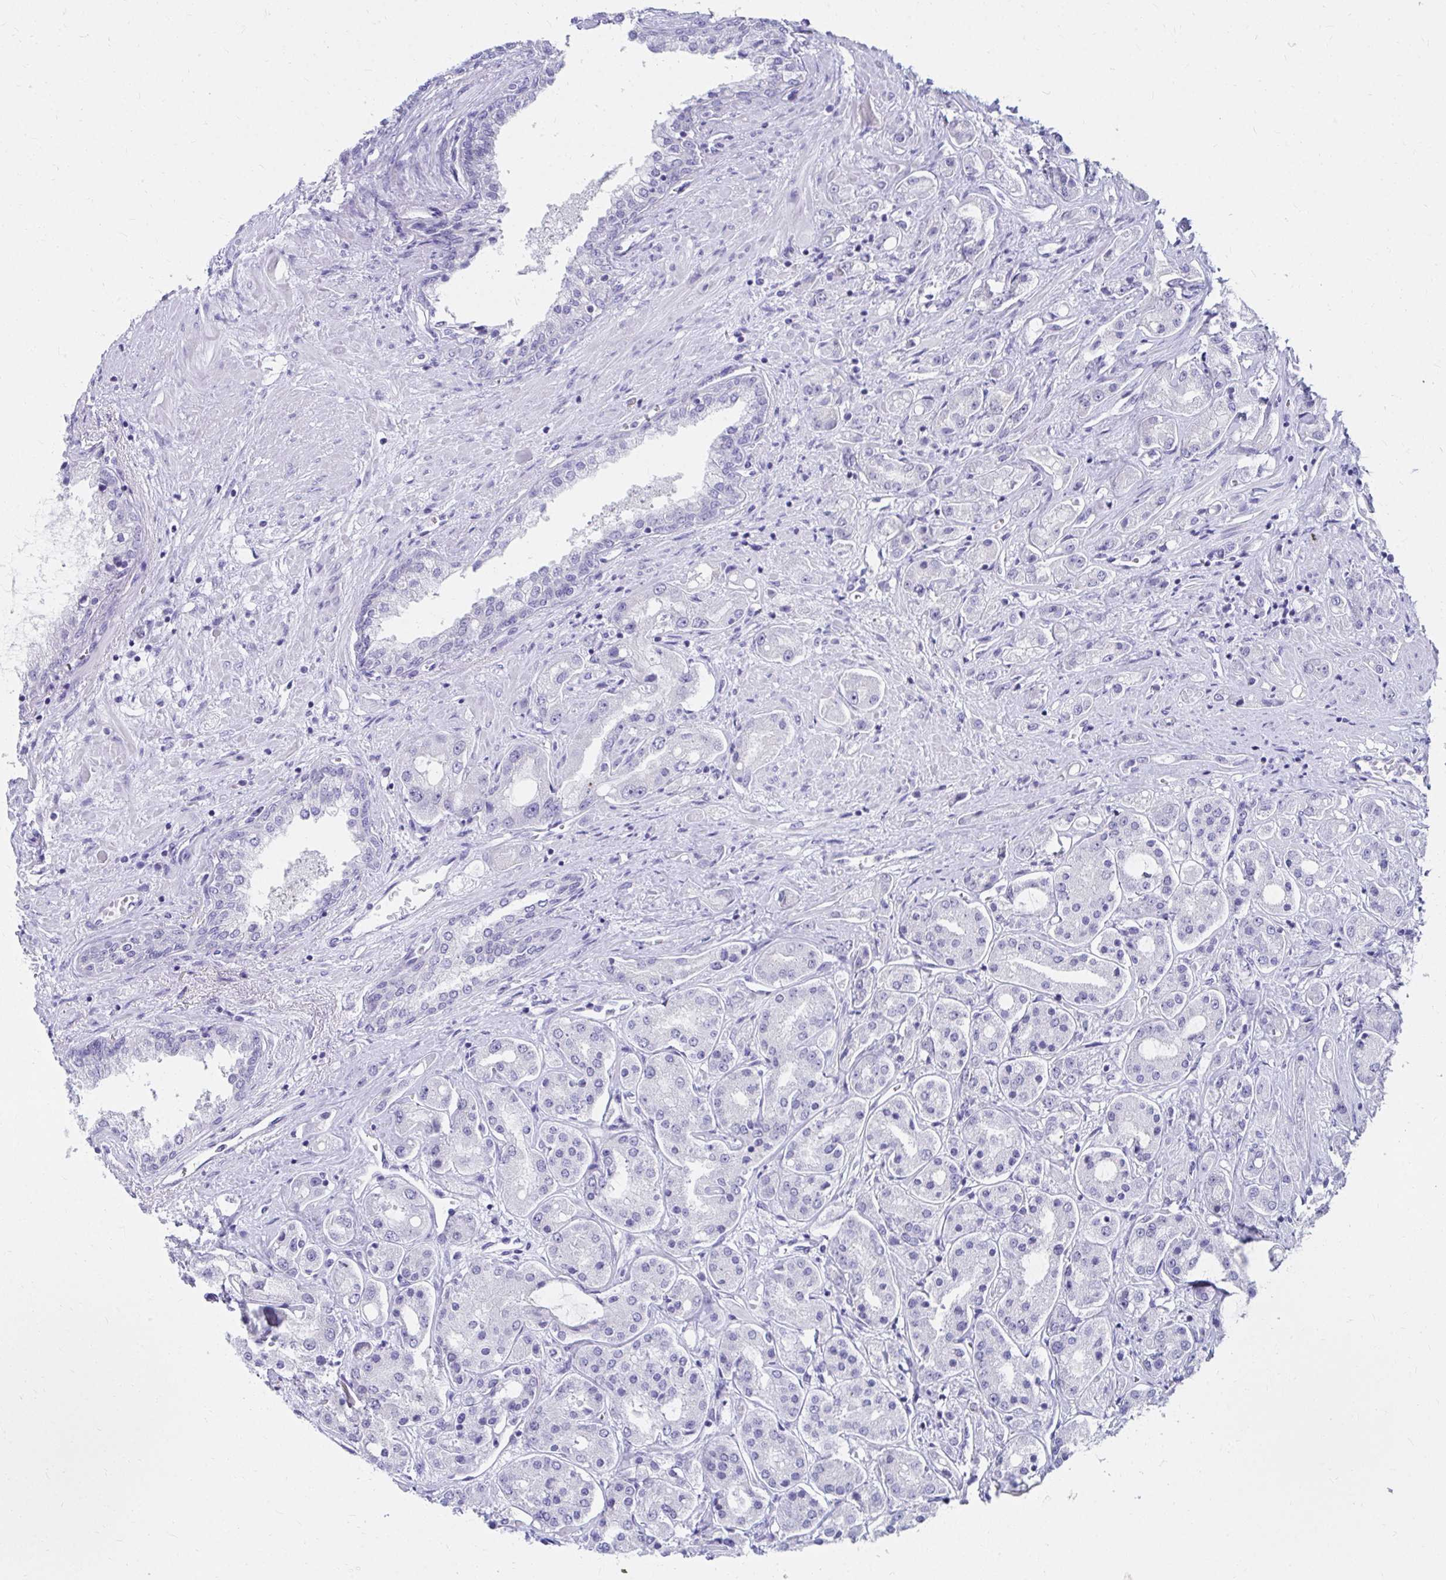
{"staining": {"intensity": "negative", "quantity": "none", "location": "none"}, "tissue": "prostate cancer", "cell_type": "Tumor cells", "image_type": "cancer", "snomed": [{"axis": "morphology", "description": "Adenocarcinoma, High grade"}, {"axis": "topography", "description": "Prostate"}], "caption": "Prostate cancer was stained to show a protein in brown. There is no significant staining in tumor cells.", "gene": "C19orf81", "patient": {"sex": "male", "age": 67}}